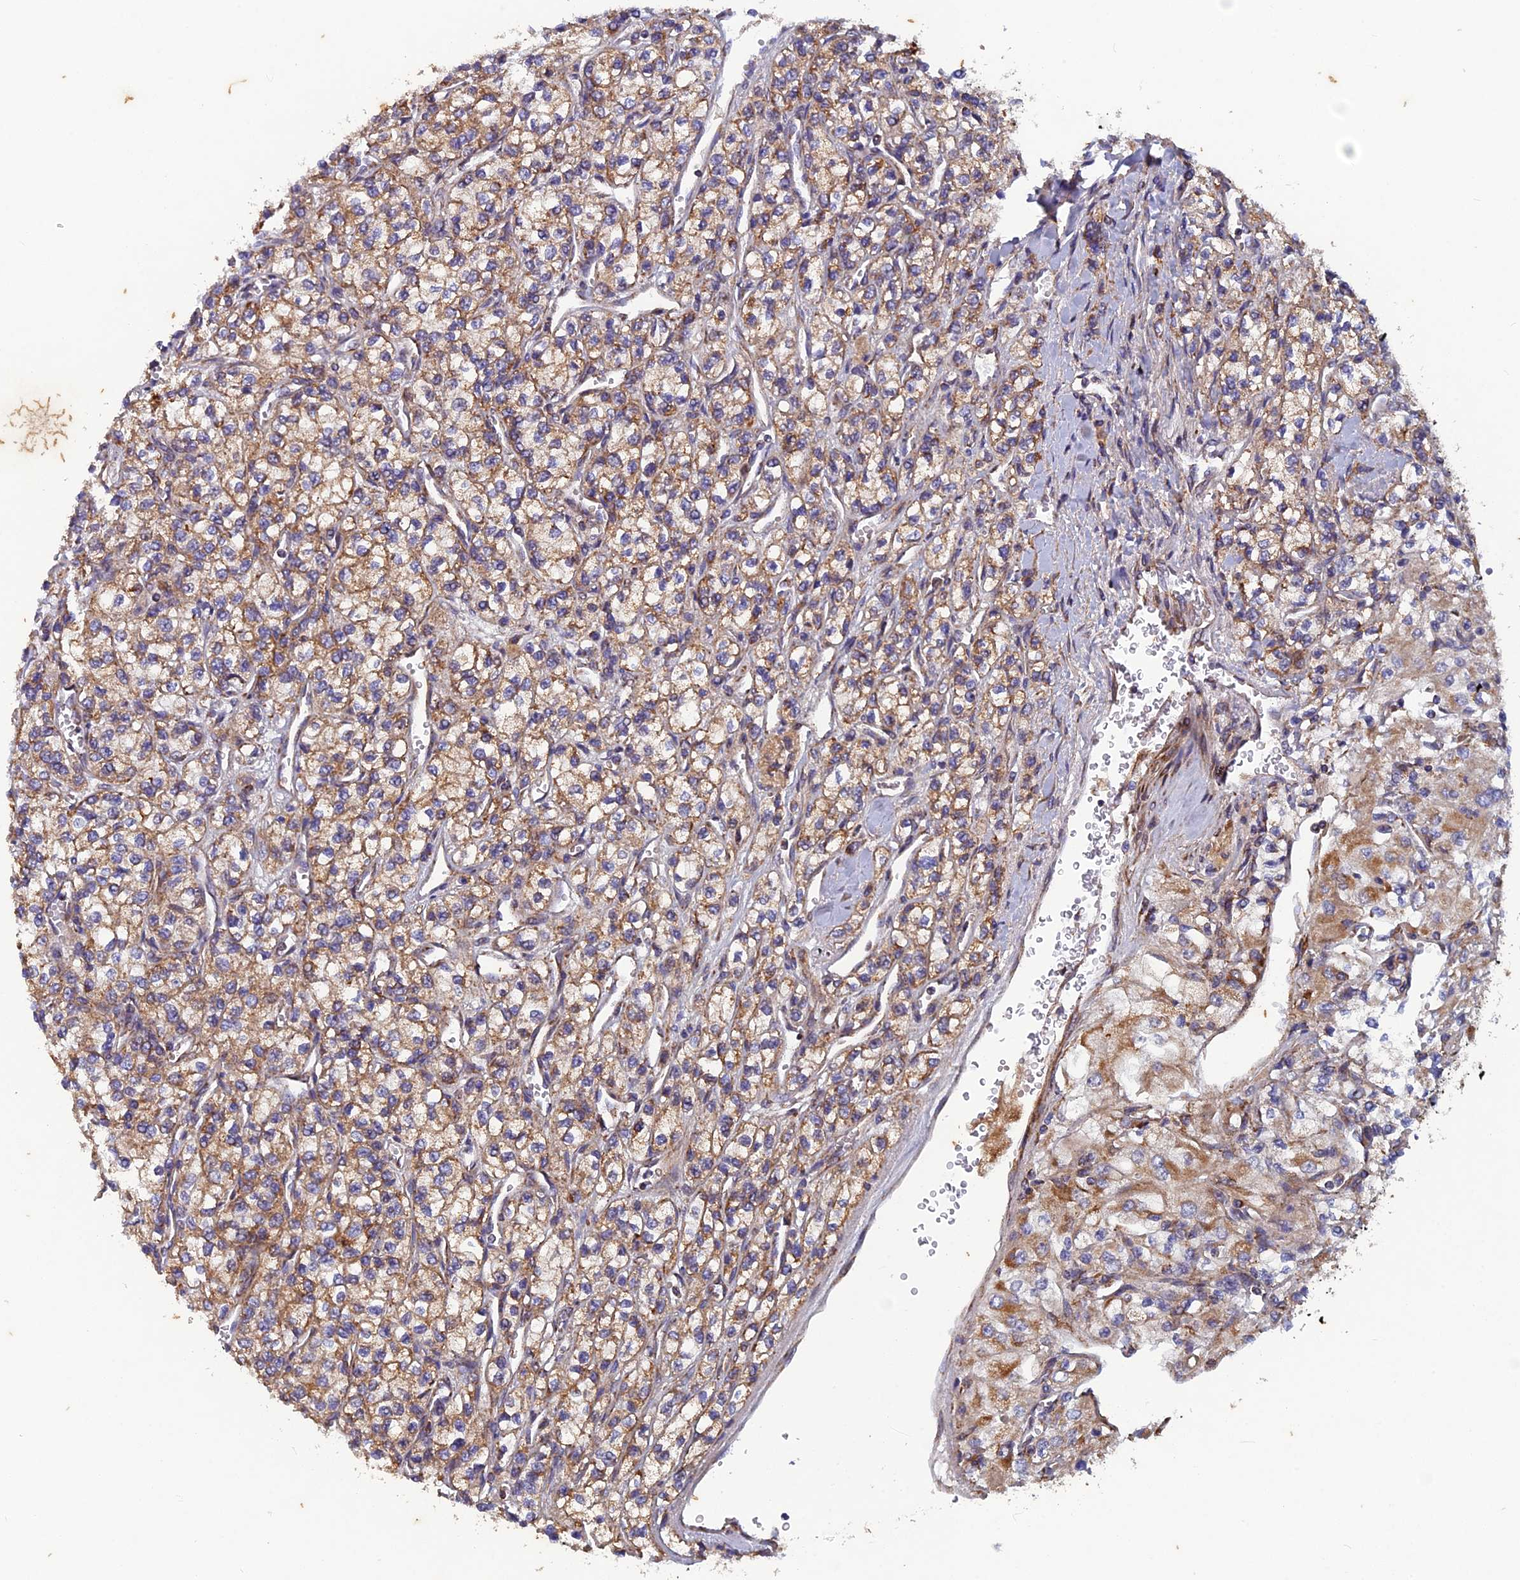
{"staining": {"intensity": "moderate", "quantity": ">75%", "location": "cytoplasmic/membranous"}, "tissue": "renal cancer", "cell_type": "Tumor cells", "image_type": "cancer", "snomed": [{"axis": "morphology", "description": "Adenocarcinoma, NOS"}, {"axis": "topography", "description": "Kidney"}], "caption": "Immunohistochemistry image of neoplastic tissue: renal cancer (adenocarcinoma) stained using immunohistochemistry demonstrates medium levels of moderate protein expression localized specifically in the cytoplasmic/membranous of tumor cells, appearing as a cytoplasmic/membranous brown color.", "gene": "AP4S1", "patient": {"sex": "male", "age": 80}}